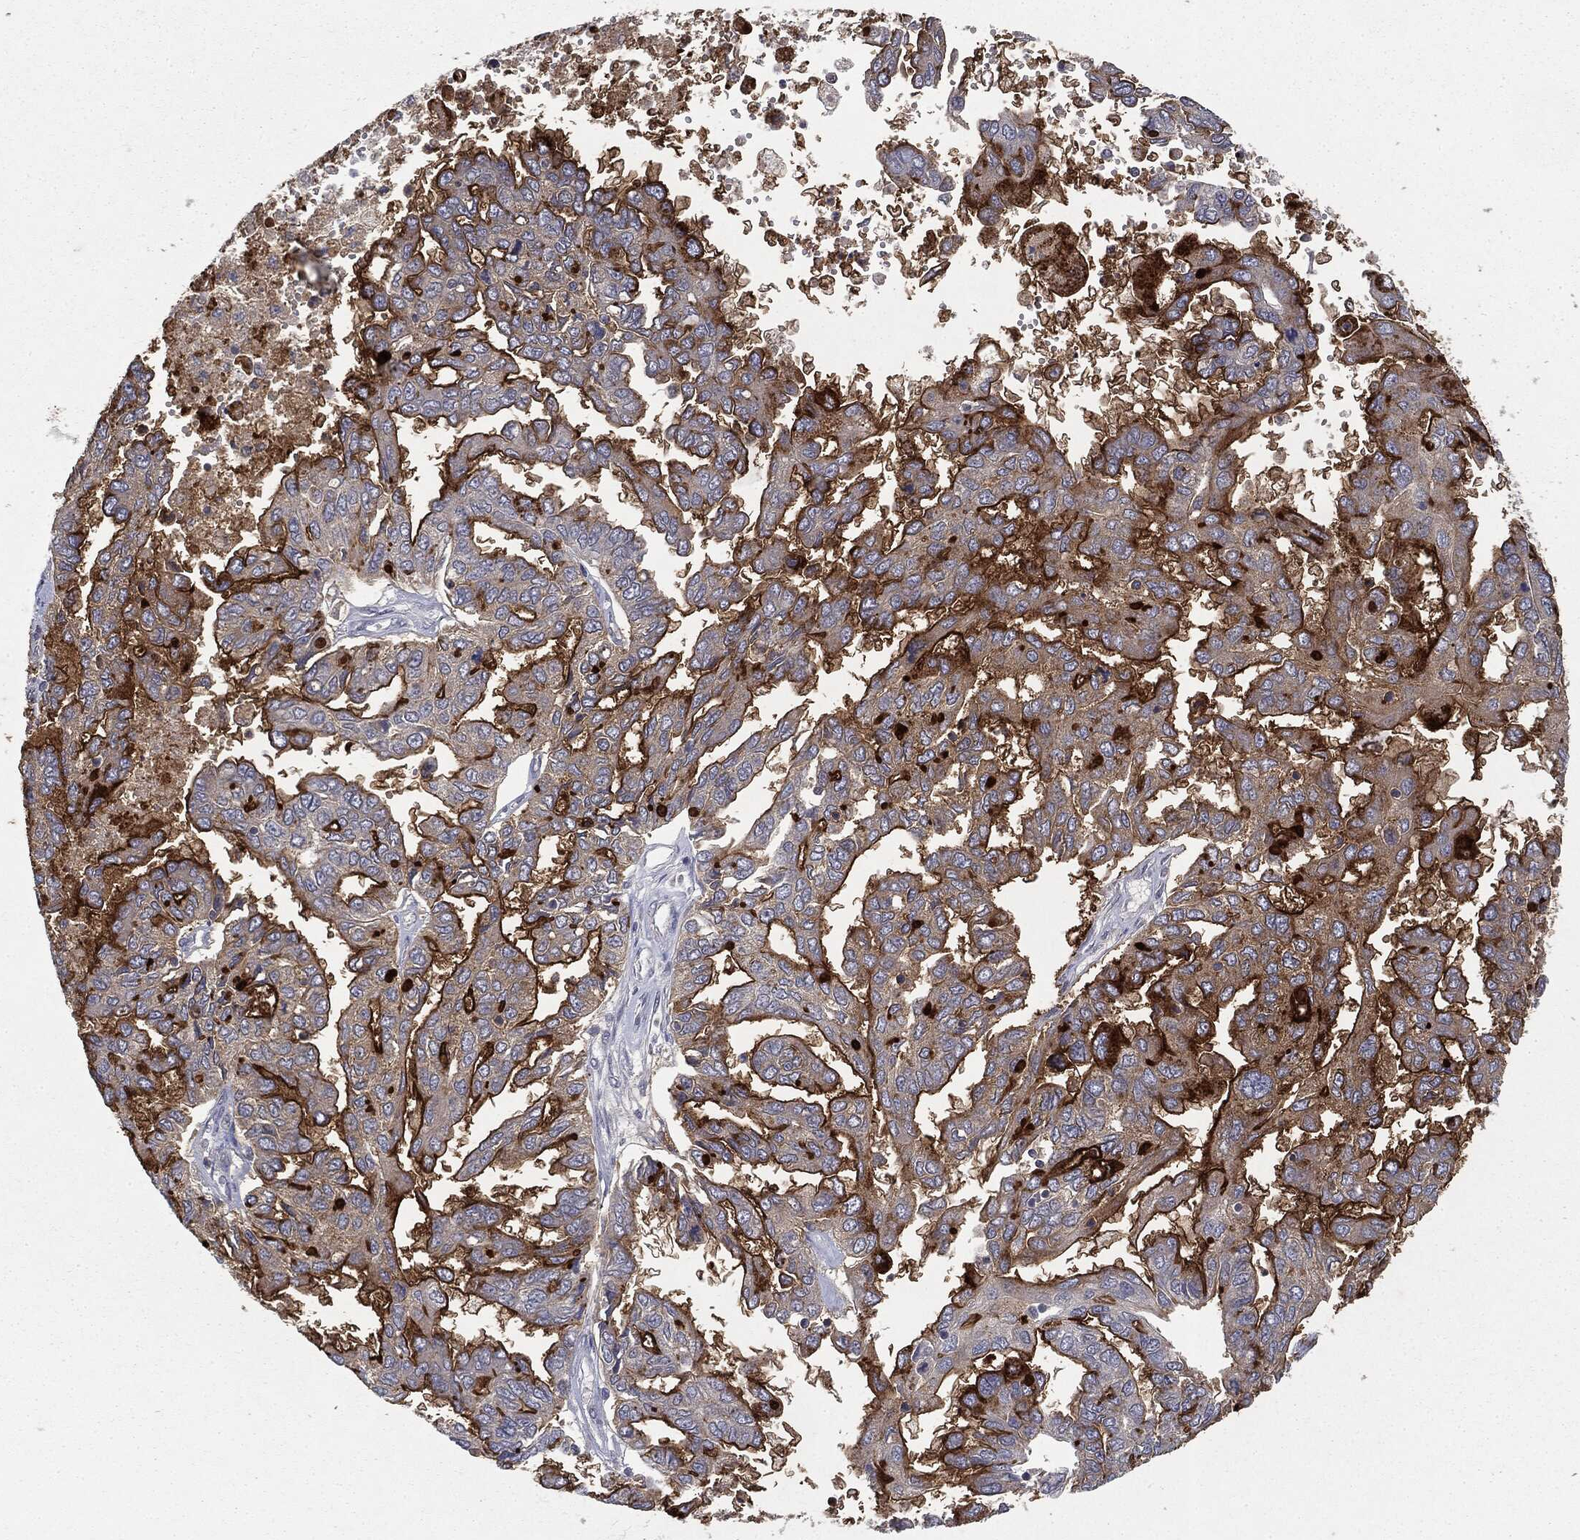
{"staining": {"intensity": "strong", "quantity": "25%-75%", "location": "cytoplasmic/membranous"}, "tissue": "ovarian cancer", "cell_type": "Tumor cells", "image_type": "cancer", "snomed": [{"axis": "morphology", "description": "Cystadenocarcinoma, serous, NOS"}, {"axis": "topography", "description": "Ovary"}], "caption": "Serous cystadenocarcinoma (ovarian) stained for a protein reveals strong cytoplasmic/membranous positivity in tumor cells.", "gene": "MUC1", "patient": {"sex": "female", "age": 53}}